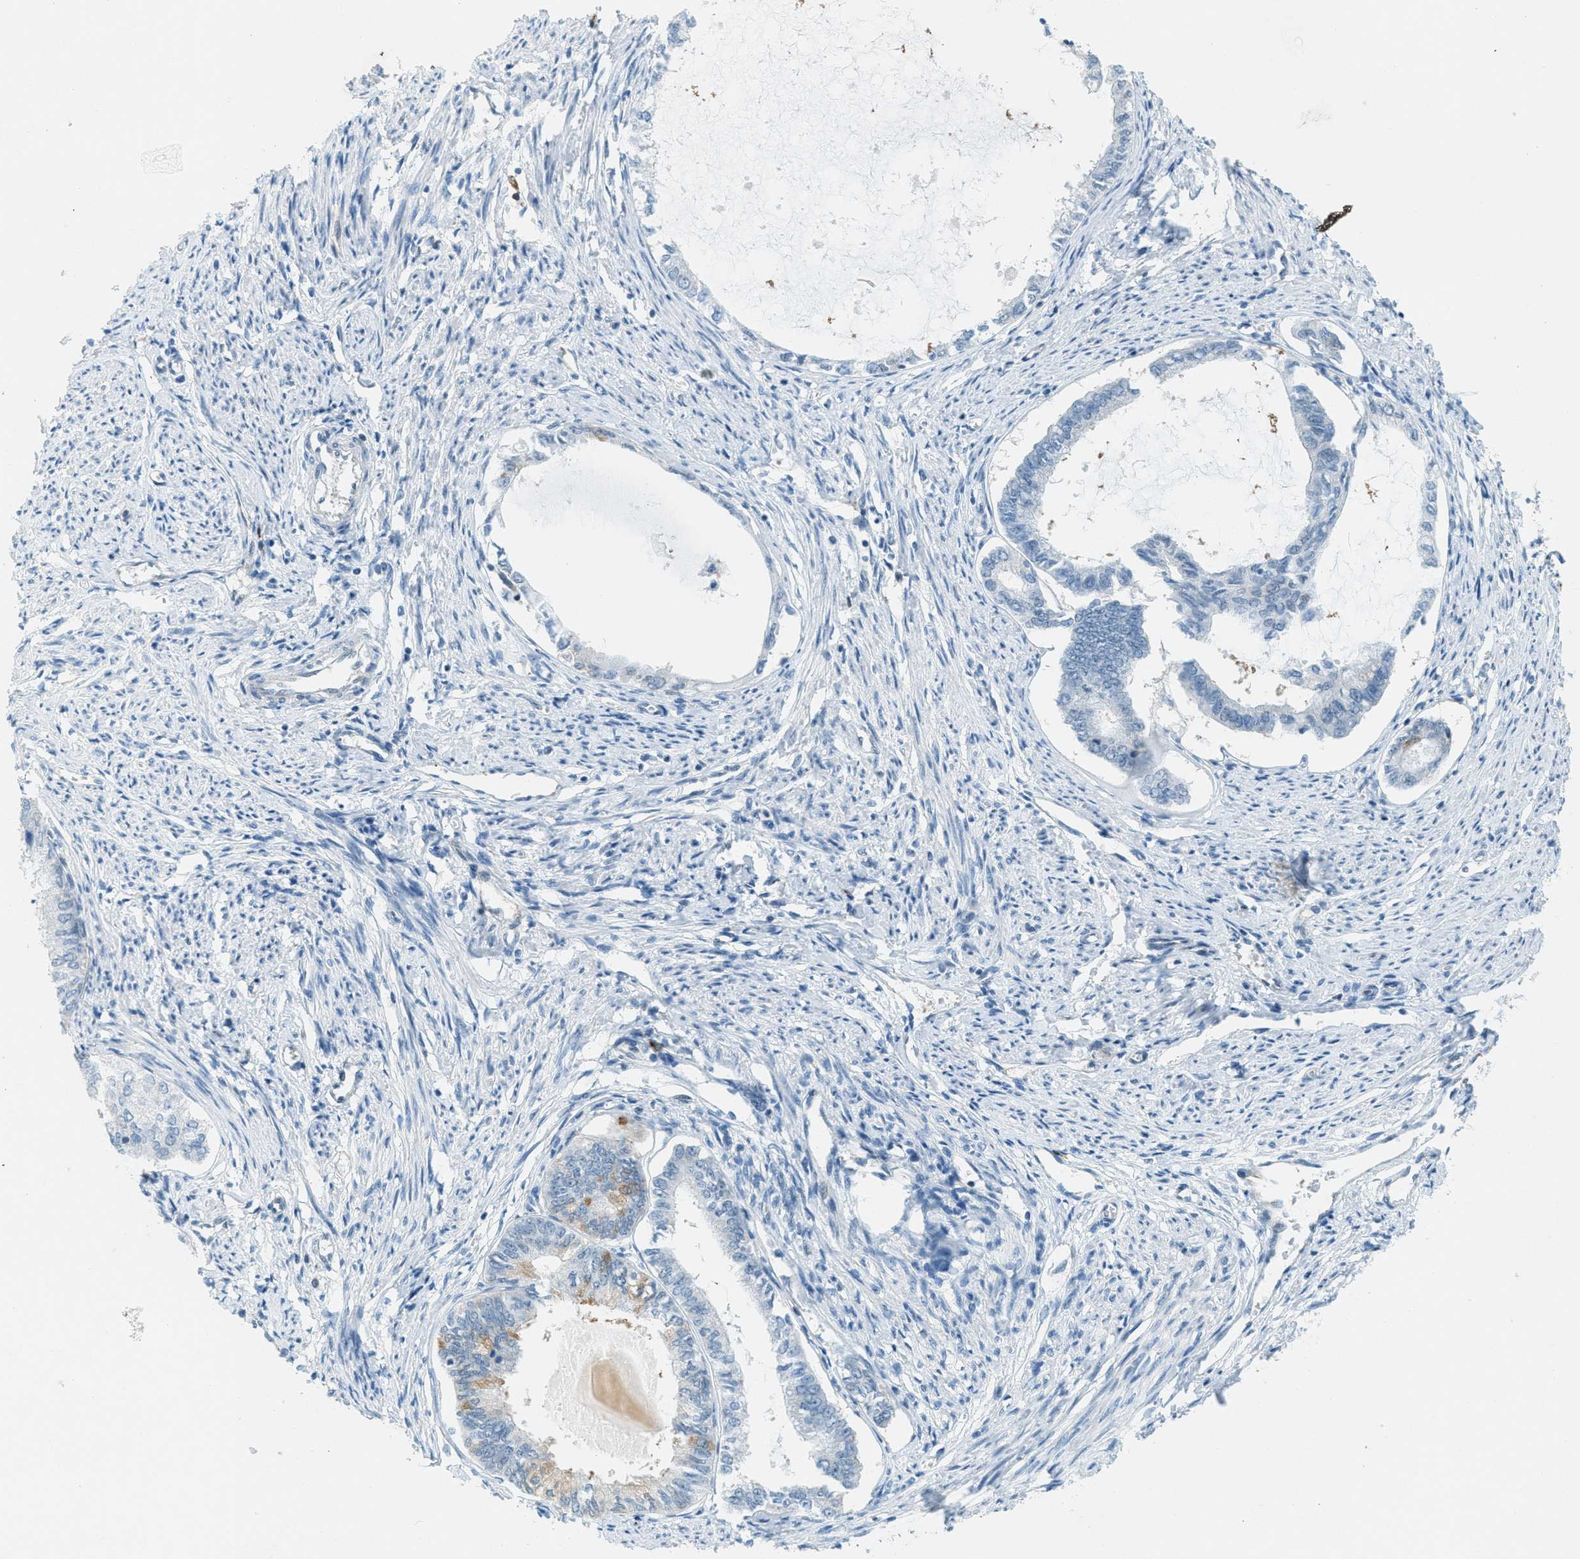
{"staining": {"intensity": "weak", "quantity": "<25%", "location": "cytoplasmic/membranous"}, "tissue": "endometrial cancer", "cell_type": "Tumor cells", "image_type": "cancer", "snomed": [{"axis": "morphology", "description": "Adenocarcinoma, NOS"}, {"axis": "topography", "description": "Endometrium"}], "caption": "An IHC histopathology image of adenocarcinoma (endometrial) is shown. There is no staining in tumor cells of adenocarcinoma (endometrial). (Immunohistochemistry, brightfield microscopy, high magnification).", "gene": "FYN", "patient": {"sex": "female", "age": 86}}